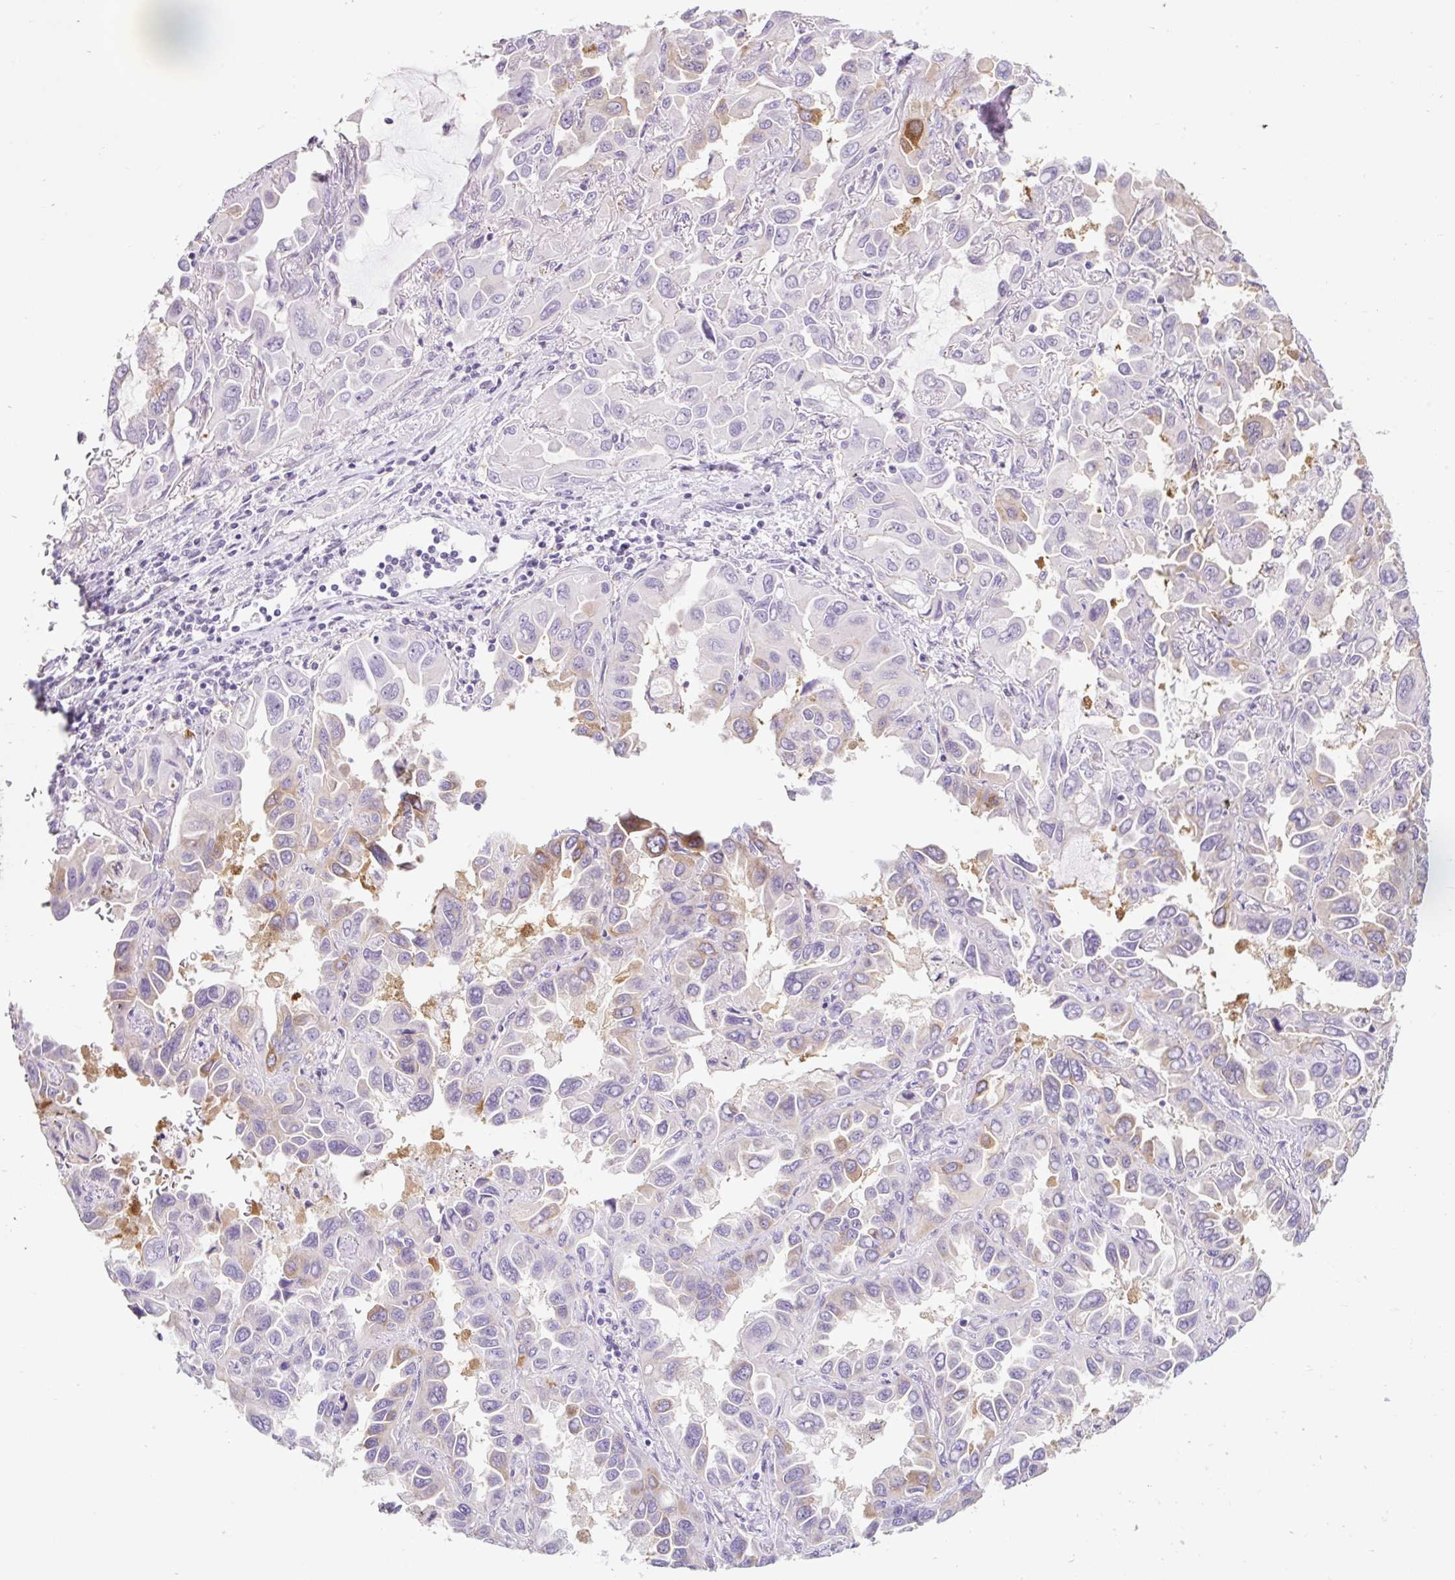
{"staining": {"intensity": "moderate", "quantity": "<25%", "location": "cytoplasmic/membranous"}, "tissue": "lung cancer", "cell_type": "Tumor cells", "image_type": "cancer", "snomed": [{"axis": "morphology", "description": "Adenocarcinoma, NOS"}, {"axis": "topography", "description": "Lung"}], "caption": "Protein staining shows moderate cytoplasmic/membranous expression in about <25% of tumor cells in adenocarcinoma (lung). Nuclei are stained in blue.", "gene": "BCAS1", "patient": {"sex": "male", "age": 64}}